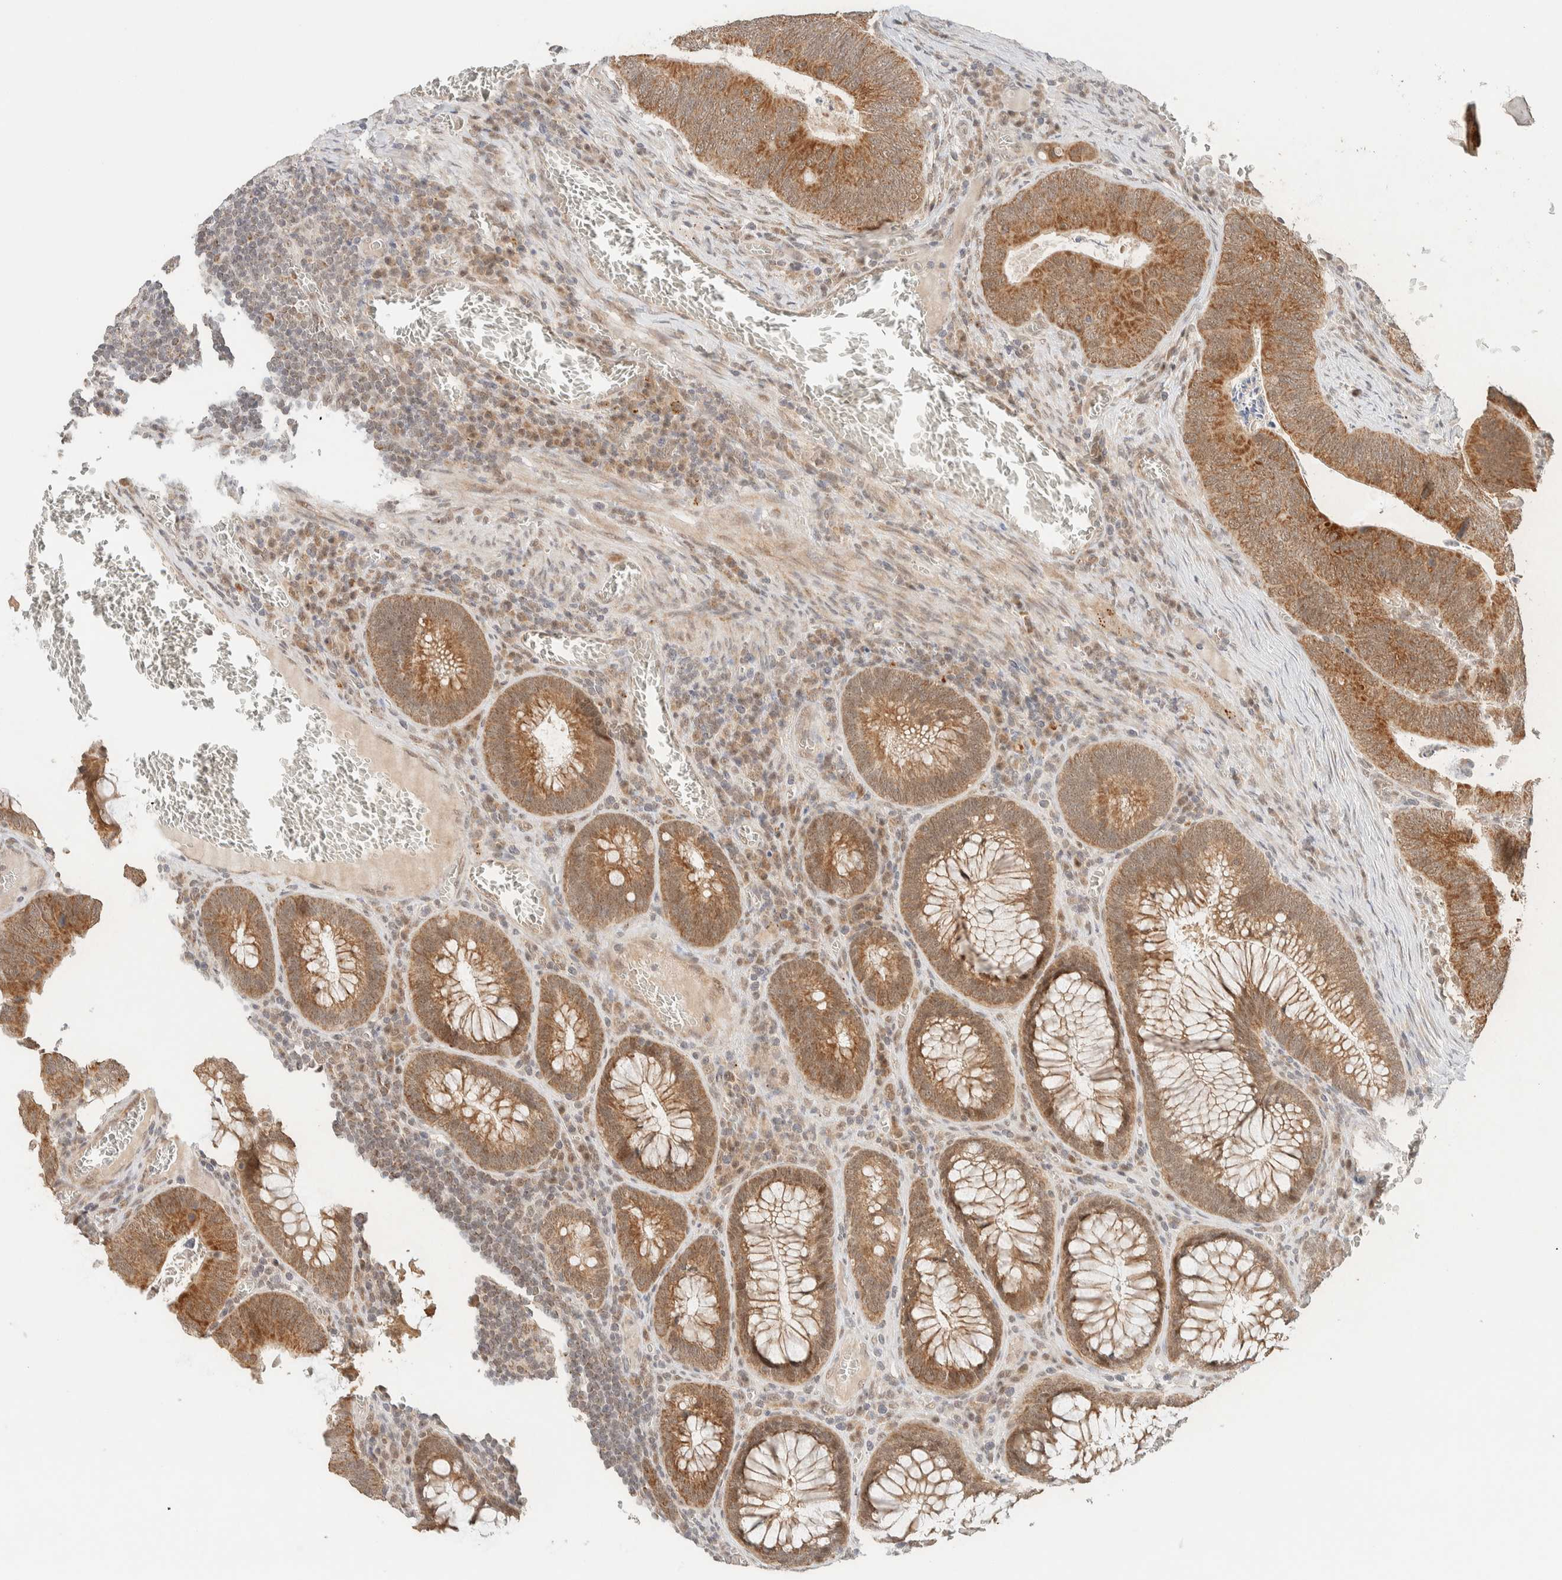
{"staining": {"intensity": "moderate", "quantity": ">75%", "location": "cytoplasmic/membranous"}, "tissue": "colorectal cancer", "cell_type": "Tumor cells", "image_type": "cancer", "snomed": [{"axis": "morphology", "description": "Inflammation, NOS"}, {"axis": "morphology", "description": "Adenocarcinoma, NOS"}, {"axis": "topography", "description": "Colon"}], "caption": "Adenocarcinoma (colorectal) was stained to show a protein in brown. There is medium levels of moderate cytoplasmic/membranous expression in approximately >75% of tumor cells. The staining is performed using DAB (3,3'-diaminobenzidine) brown chromogen to label protein expression. The nuclei are counter-stained blue using hematoxylin.", "gene": "MRPL41", "patient": {"sex": "male", "age": 72}}